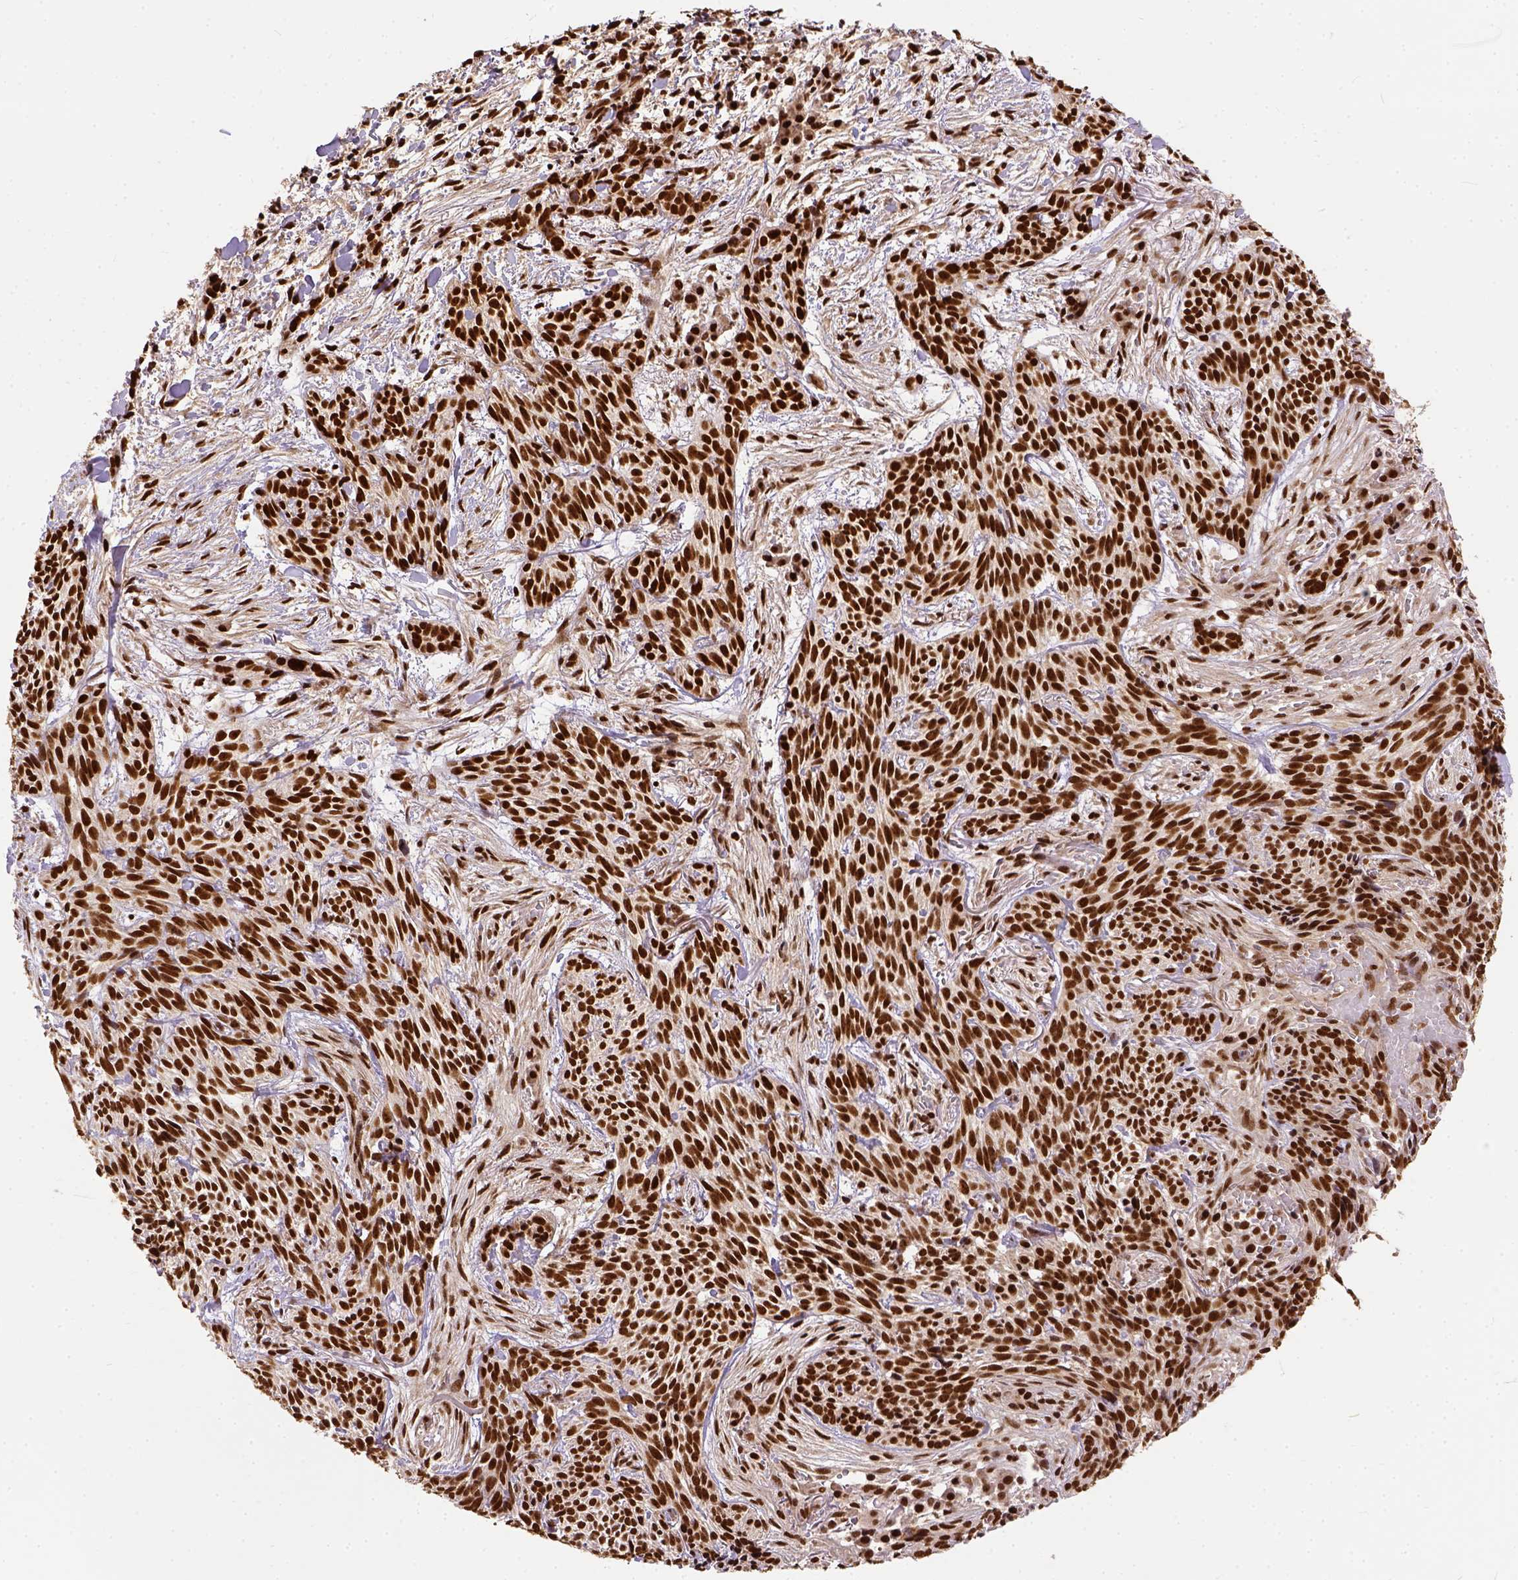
{"staining": {"intensity": "strong", "quantity": ">75%", "location": "nuclear"}, "tissue": "skin cancer", "cell_type": "Tumor cells", "image_type": "cancer", "snomed": [{"axis": "morphology", "description": "Basal cell carcinoma"}, {"axis": "topography", "description": "Skin"}], "caption": "High-magnification brightfield microscopy of skin basal cell carcinoma stained with DAB (3,3'-diaminobenzidine) (brown) and counterstained with hematoxylin (blue). tumor cells exhibit strong nuclear staining is seen in about>75% of cells. Using DAB (brown) and hematoxylin (blue) stains, captured at high magnification using brightfield microscopy.", "gene": "NACC1", "patient": {"sex": "male", "age": 71}}